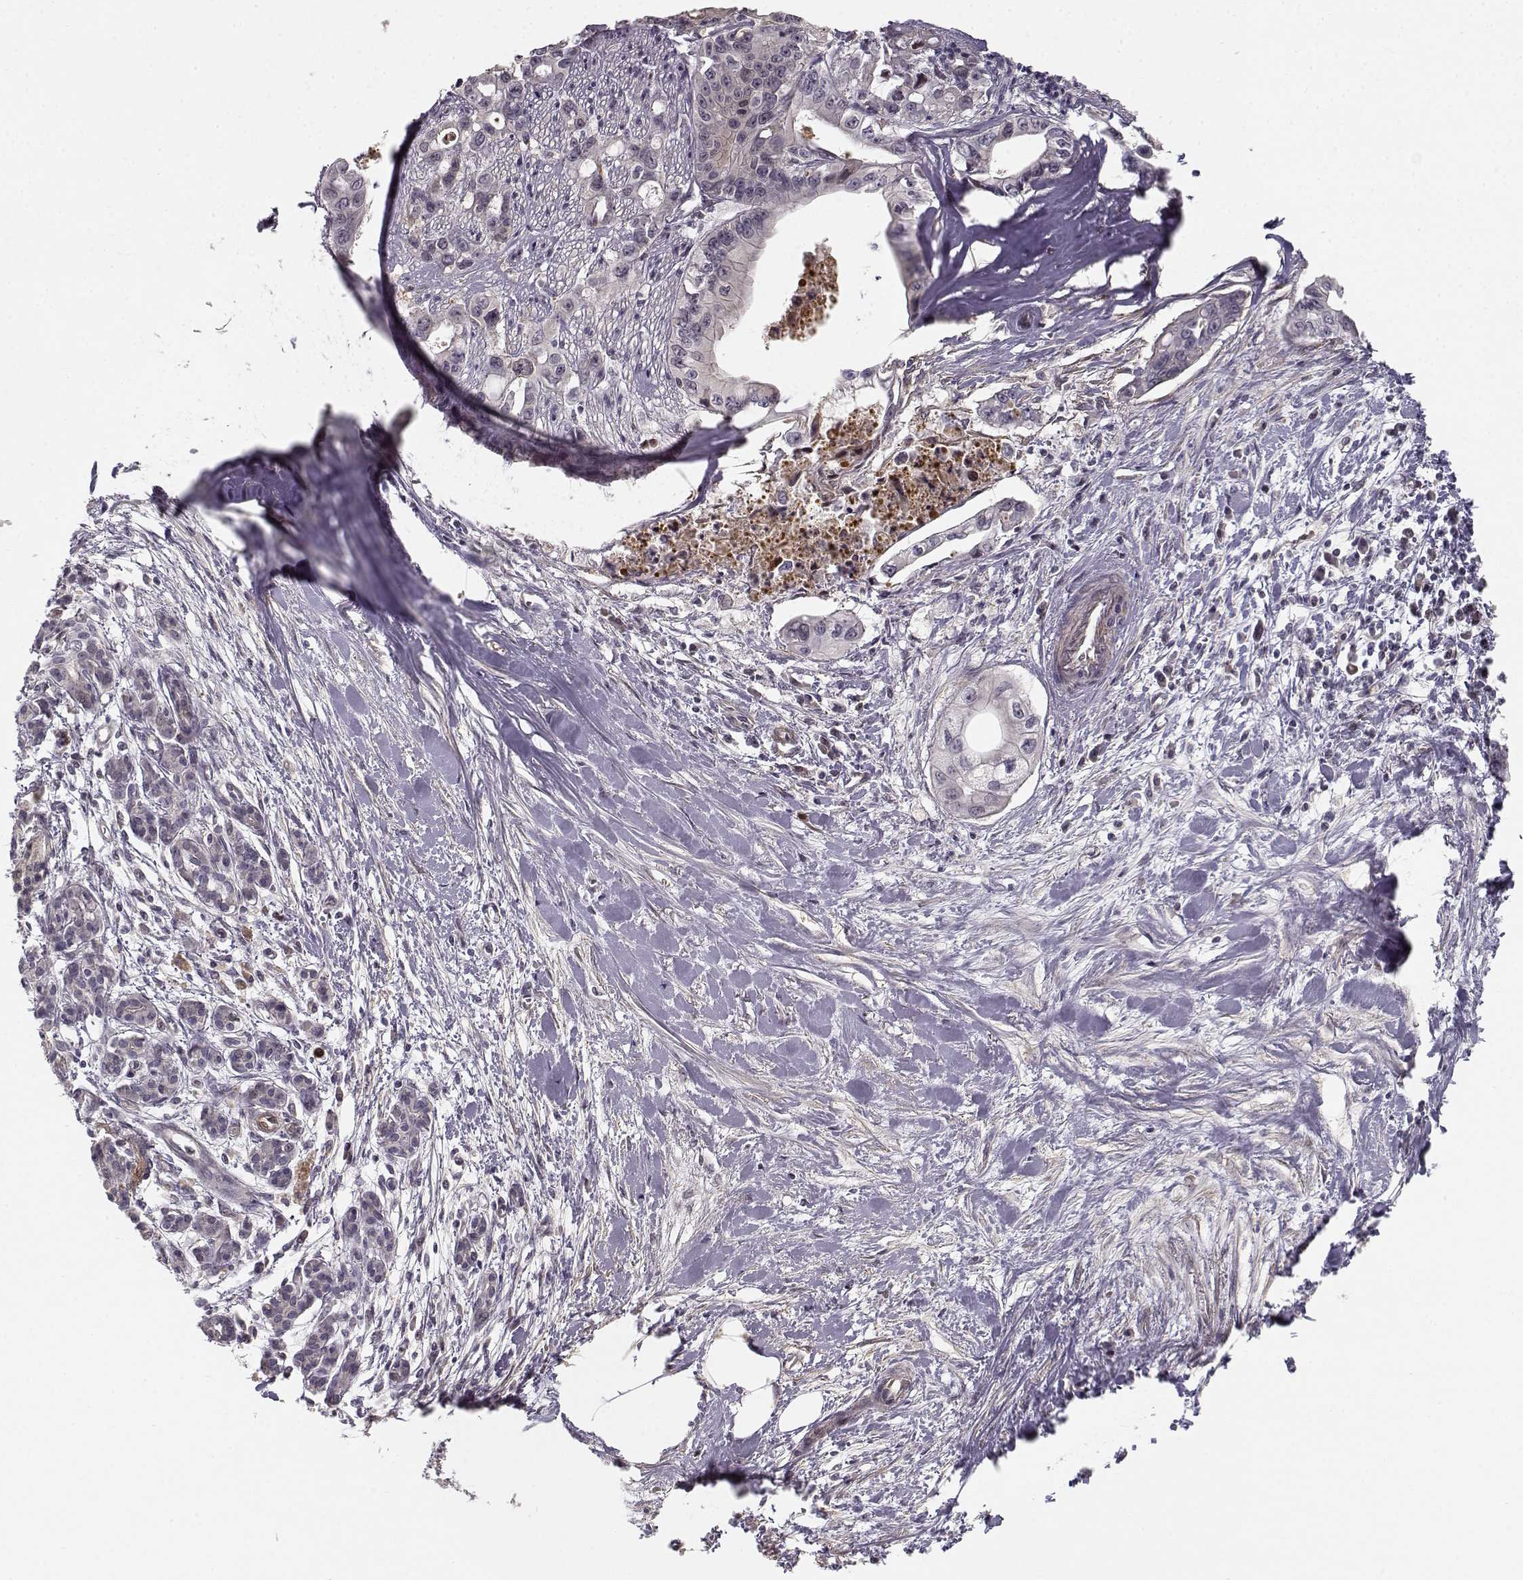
{"staining": {"intensity": "negative", "quantity": "none", "location": "none"}, "tissue": "pancreatic cancer", "cell_type": "Tumor cells", "image_type": "cancer", "snomed": [{"axis": "morphology", "description": "Adenocarcinoma, NOS"}, {"axis": "topography", "description": "Pancreas"}], "caption": "This is a histopathology image of IHC staining of pancreatic cancer (adenocarcinoma), which shows no expression in tumor cells.", "gene": "RGS9BP", "patient": {"sex": "male", "age": 60}}